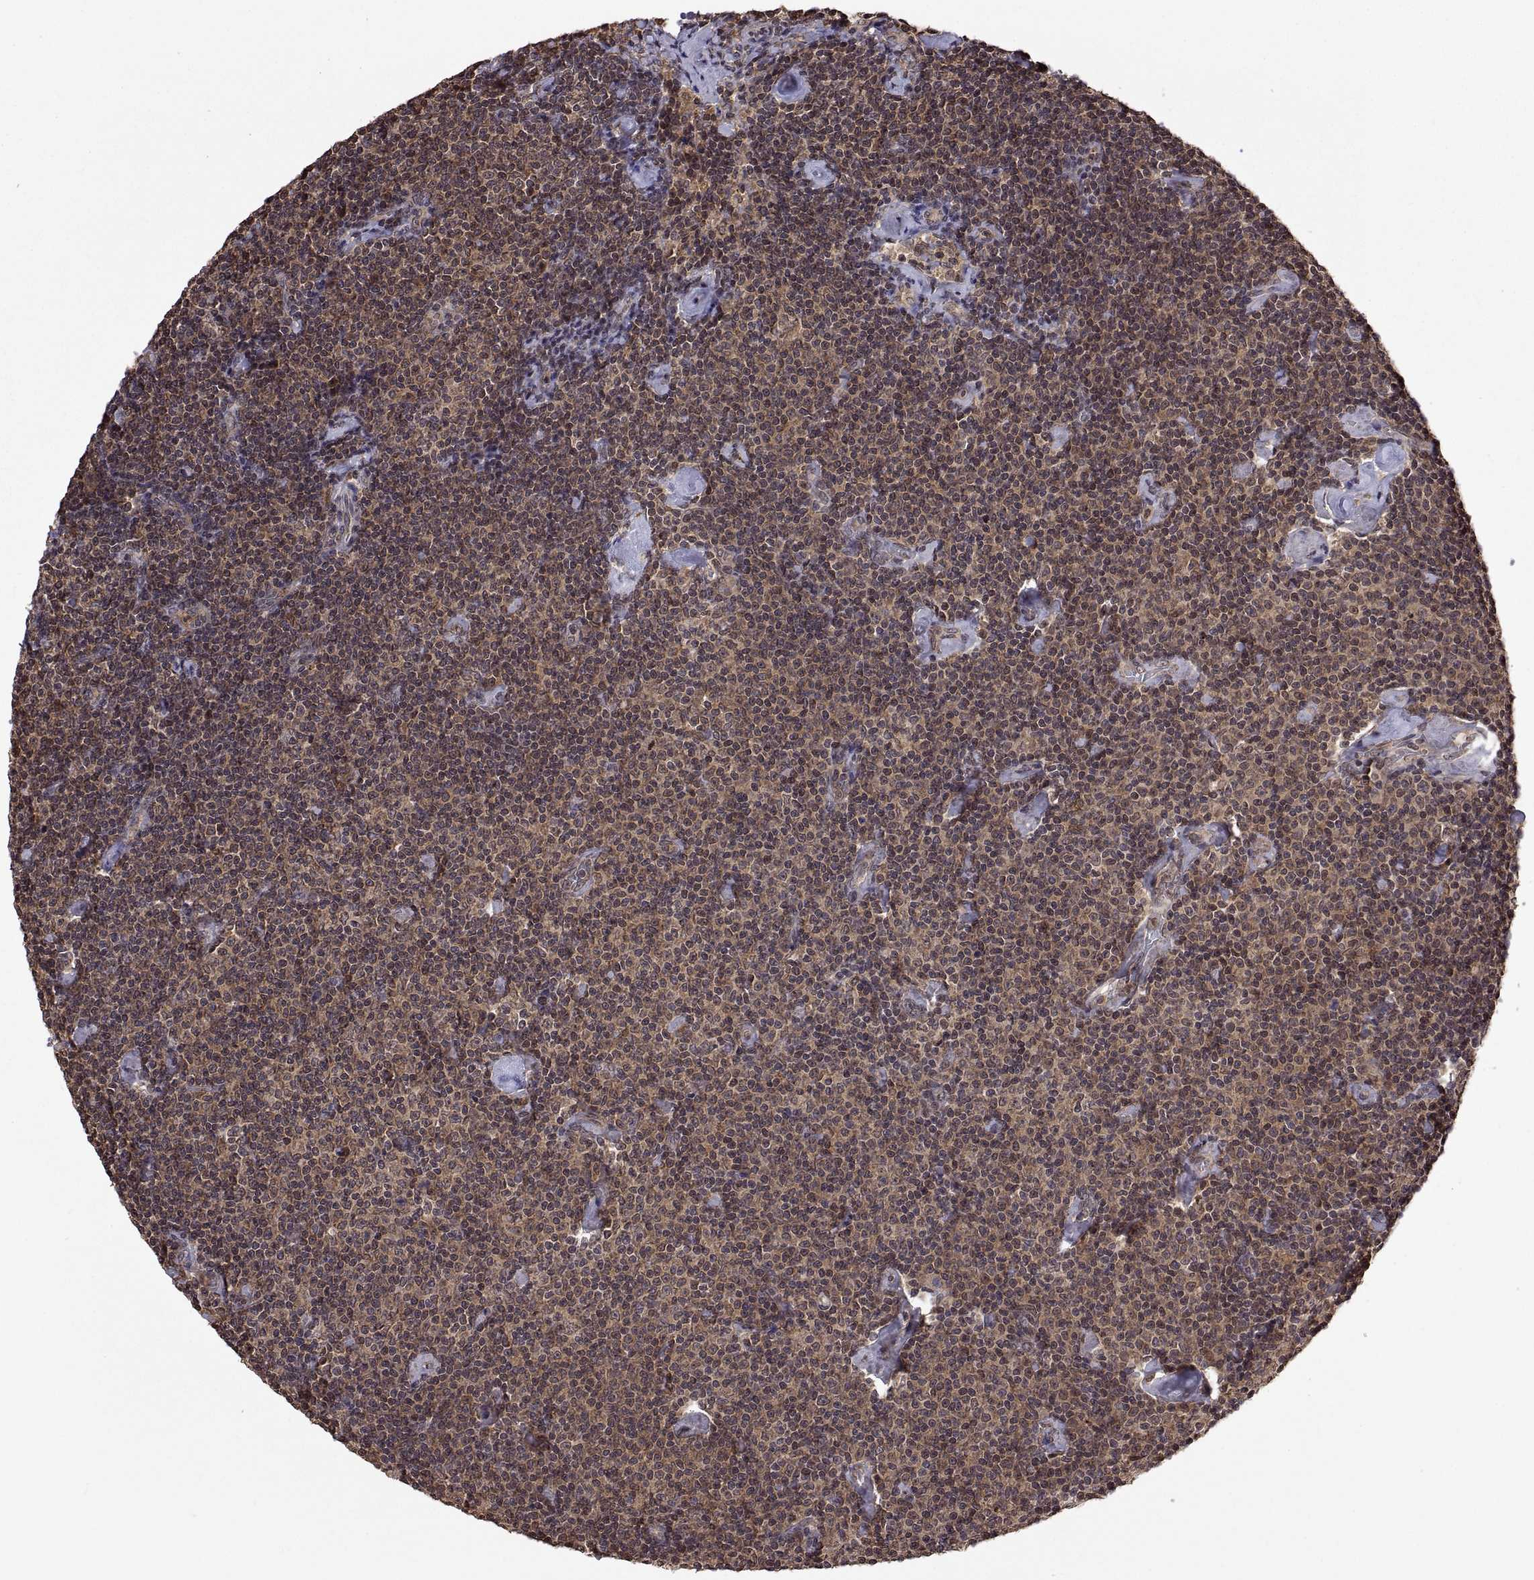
{"staining": {"intensity": "weak", "quantity": ">75%", "location": "cytoplasmic/membranous"}, "tissue": "lymphoma", "cell_type": "Tumor cells", "image_type": "cancer", "snomed": [{"axis": "morphology", "description": "Malignant lymphoma, non-Hodgkin's type, Low grade"}, {"axis": "topography", "description": "Lymph node"}], "caption": "Immunohistochemistry (DAB) staining of lymphoma demonstrates weak cytoplasmic/membranous protein staining in approximately >75% of tumor cells.", "gene": "ZNRF2", "patient": {"sex": "male", "age": 81}}